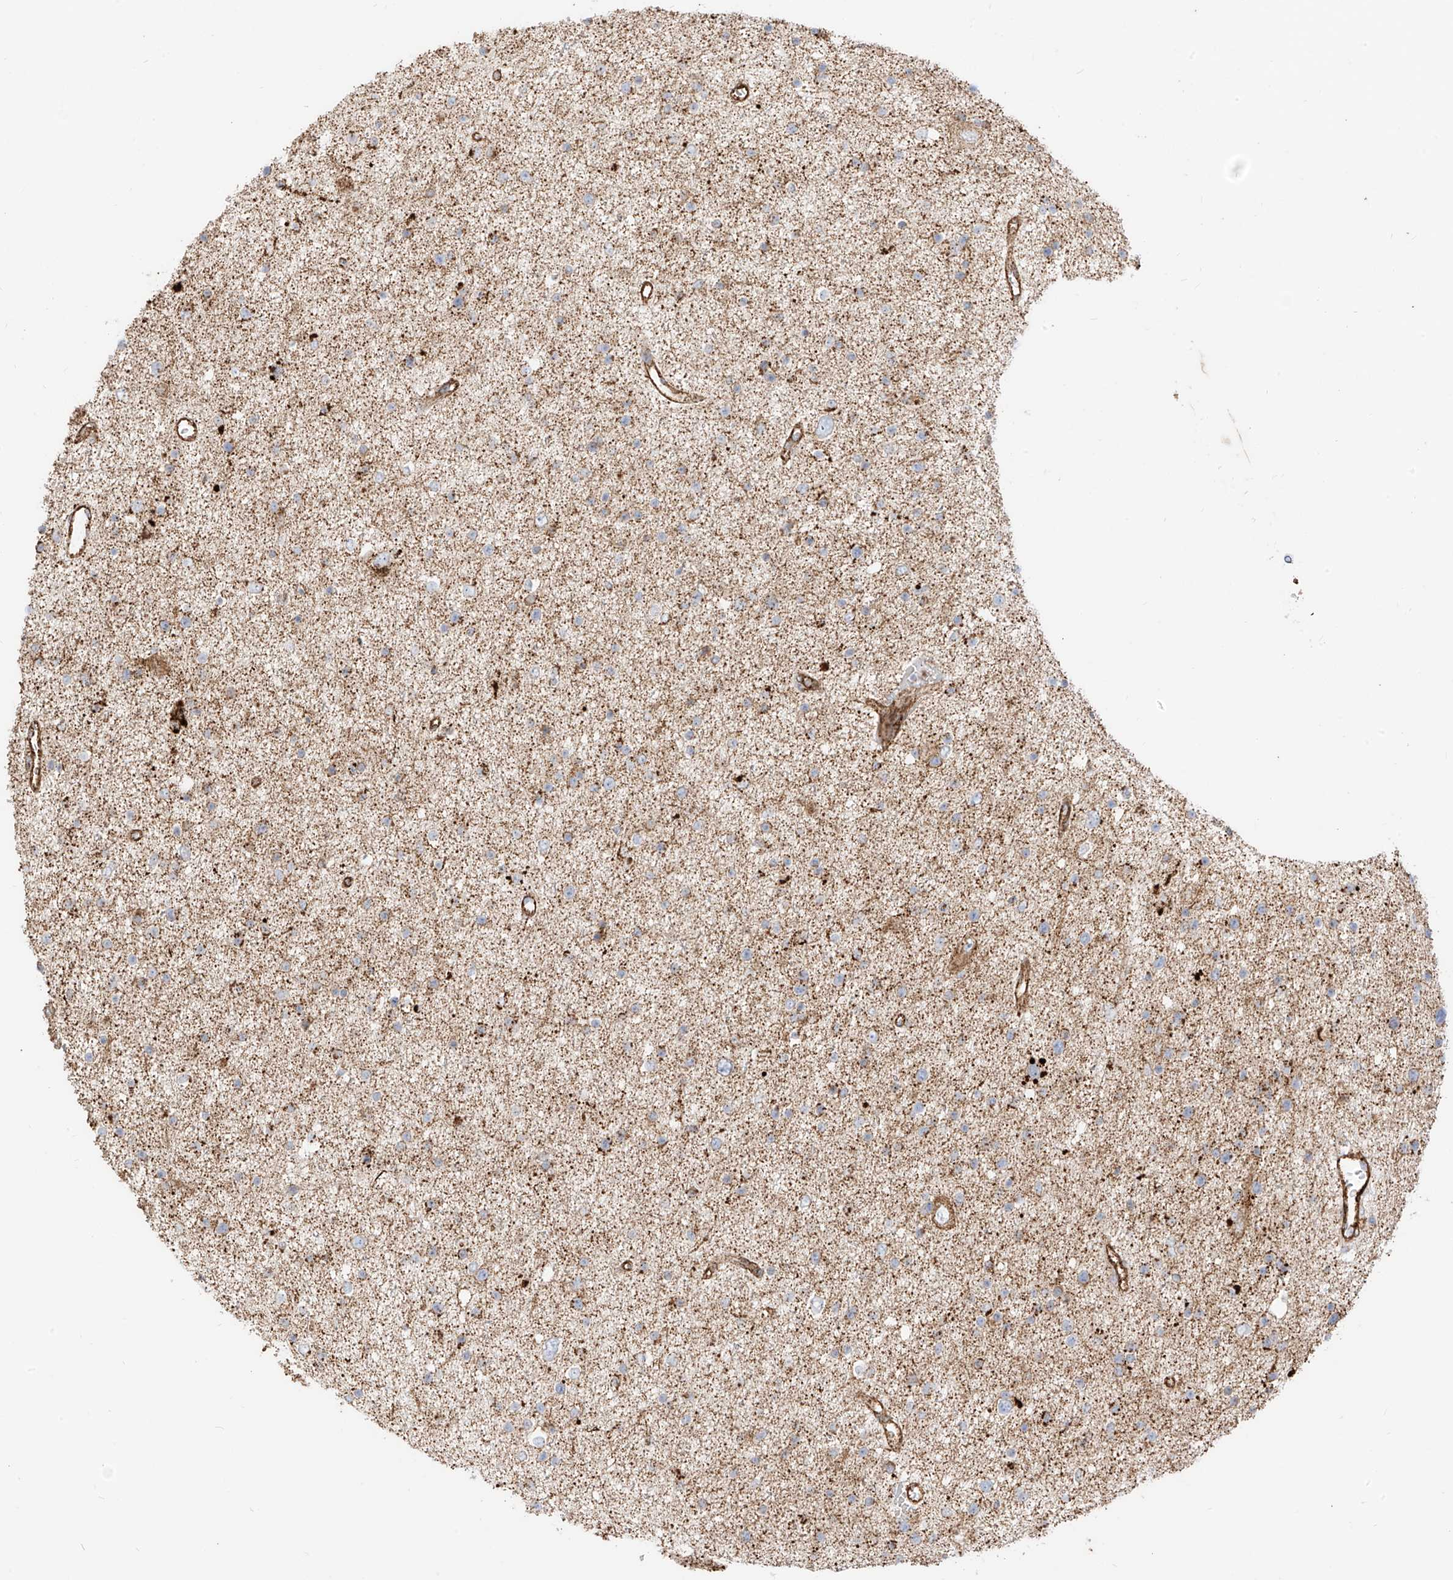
{"staining": {"intensity": "moderate", "quantity": "25%-75%", "location": "cytoplasmic/membranous"}, "tissue": "glioma", "cell_type": "Tumor cells", "image_type": "cancer", "snomed": [{"axis": "morphology", "description": "Glioma, malignant, Low grade"}, {"axis": "topography", "description": "Brain"}], "caption": "Glioma stained for a protein (brown) exhibits moderate cytoplasmic/membranous positive positivity in about 25%-75% of tumor cells.", "gene": "PLCL1", "patient": {"sex": "female", "age": 37}}